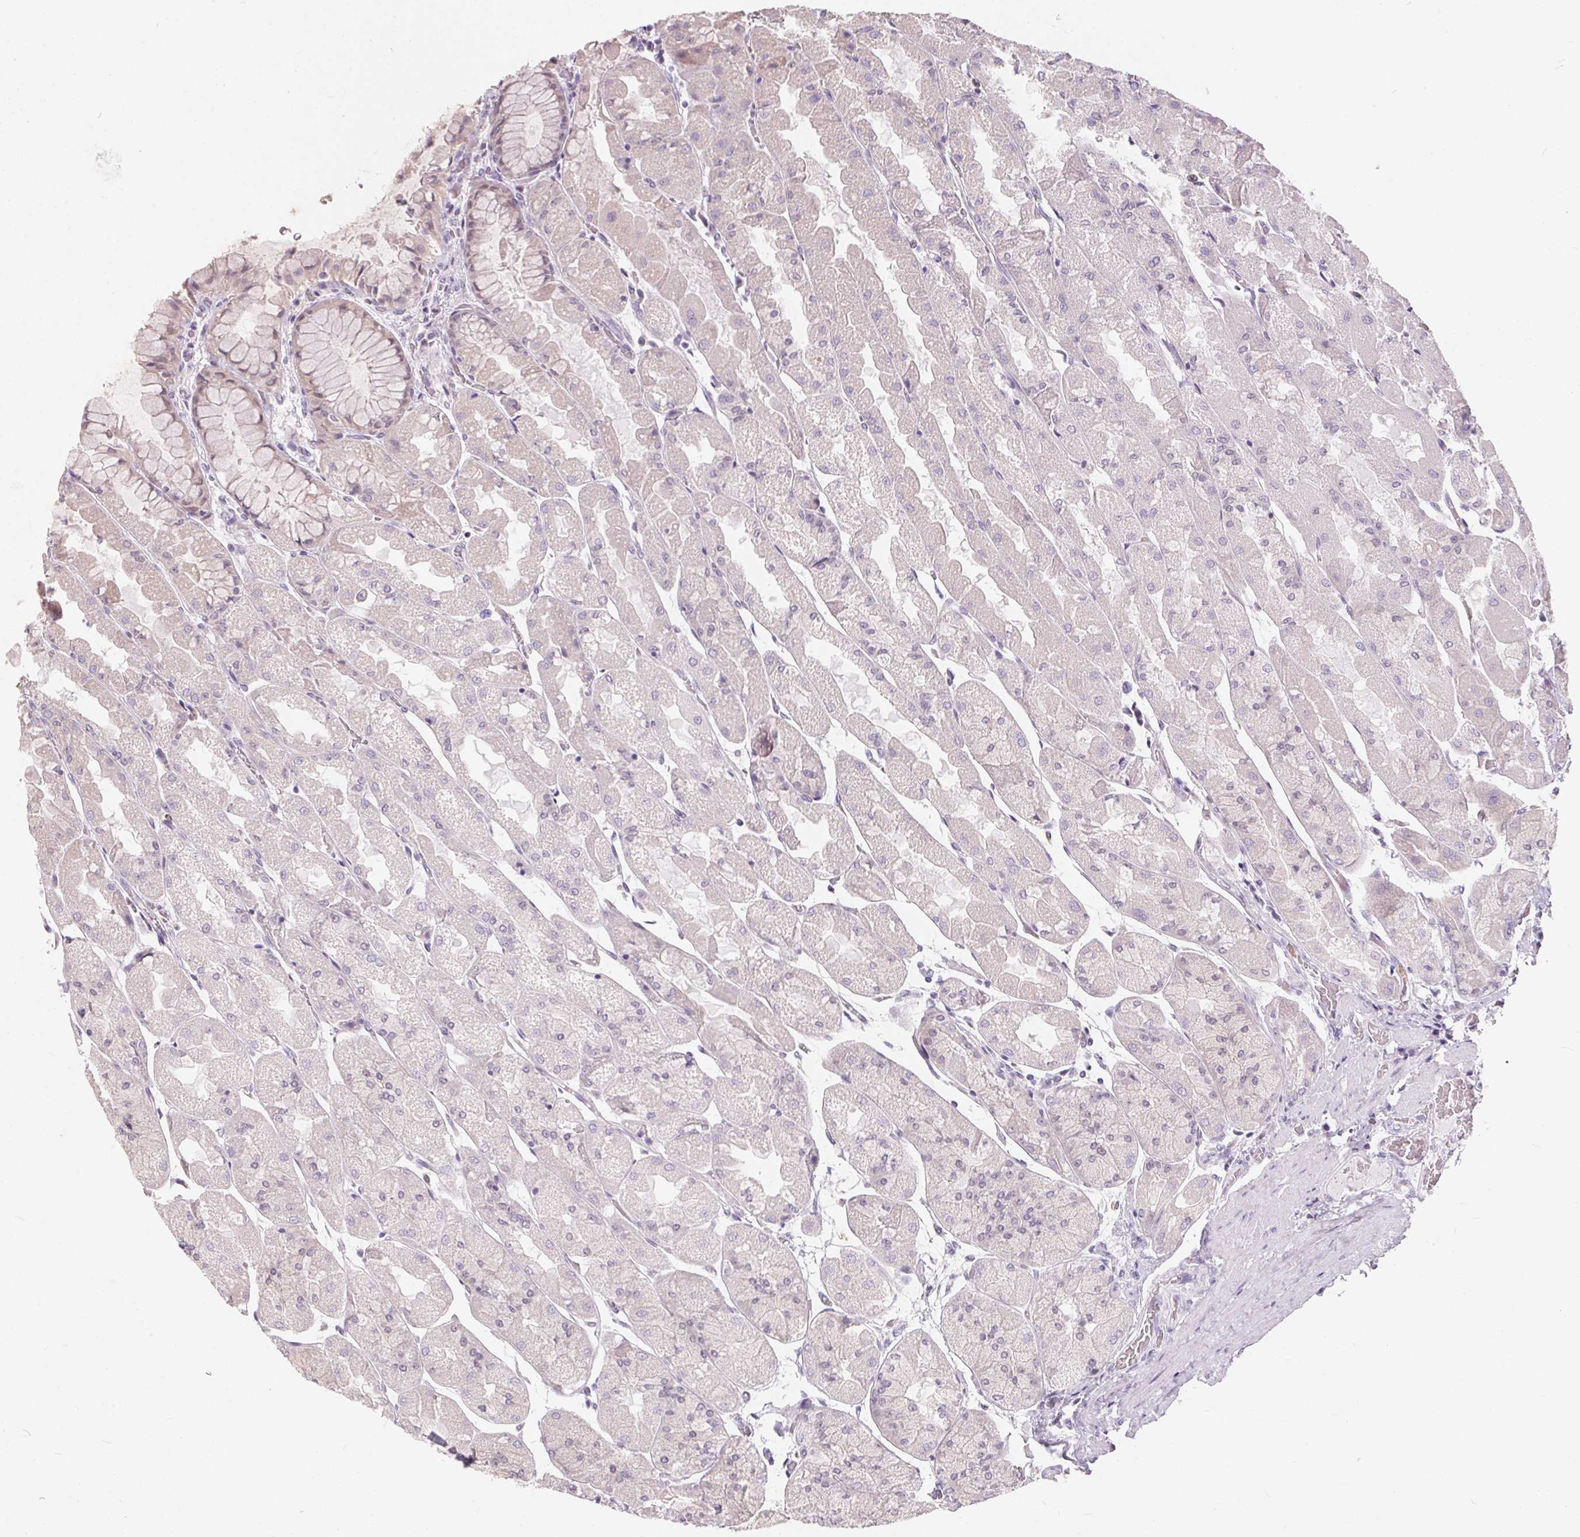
{"staining": {"intensity": "negative", "quantity": "none", "location": "none"}, "tissue": "stomach", "cell_type": "Glandular cells", "image_type": "normal", "snomed": [{"axis": "morphology", "description": "Normal tissue, NOS"}, {"axis": "topography", "description": "Stomach"}], "caption": "Immunohistochemistry (IHC) of benign stomach shows no positivity in glandular cells. (DAB (3,3'-diaminobenzidine) immunohistochemistry (IHC), high magnification).", "gene": "SERPINB1", "patient": {"sex": "female", "age": 61}}